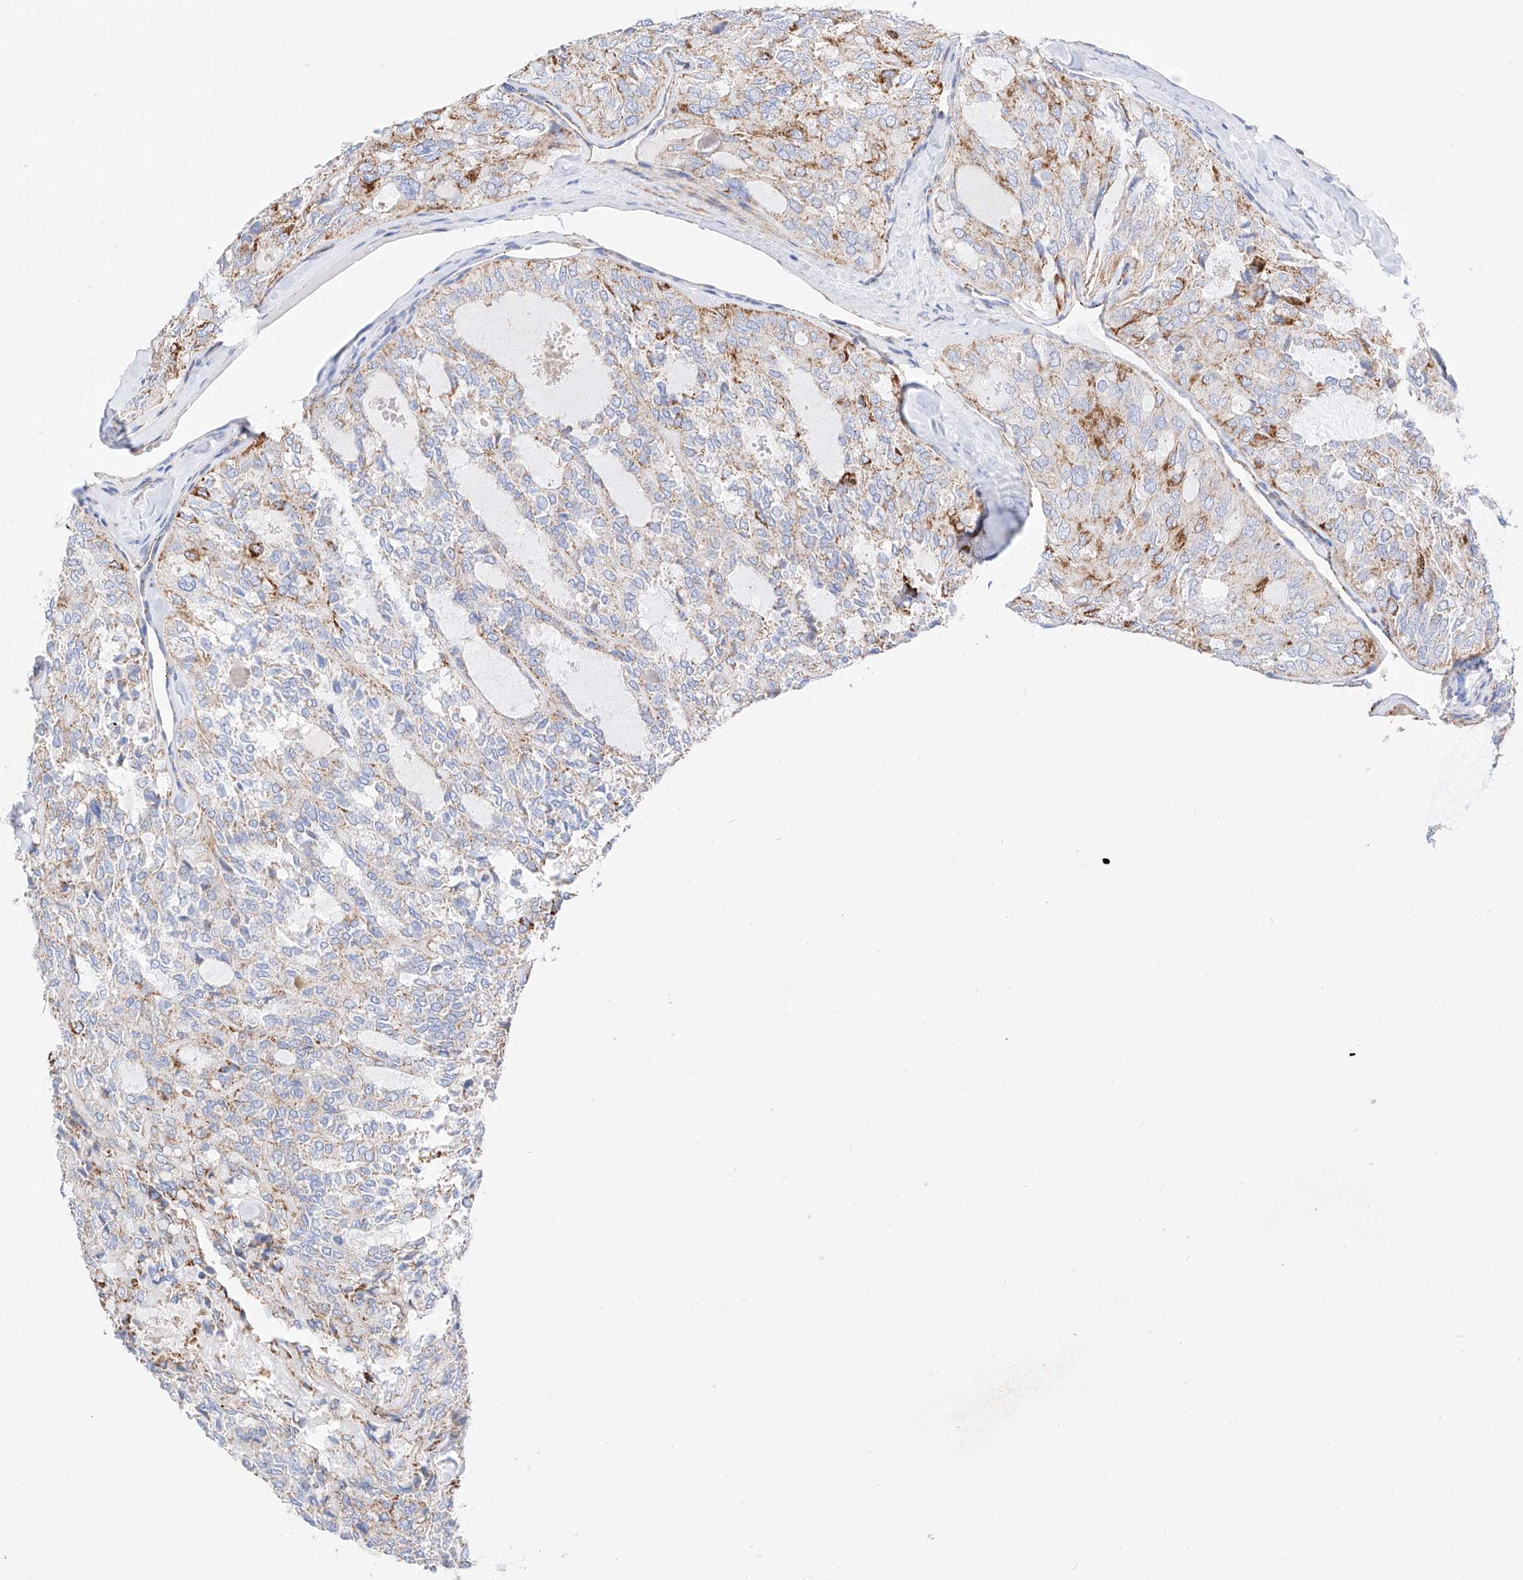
{"staining": {"intensity": "moderate", "quantity": "<25%", "location": "cytoplasmic/membranous"}, "tissue": "thyroid cancer", "cell_type": "Tumor cells", "image_type": "cancer", "snomed": [{"axis": "morphology", "description": "Follicular adenoma carcinoma, NOS"}, {"axis": "topography", "description": "Thyroid gland"}], "caption": "Thyroid cancer (follicular adenoma carcinoma) was stained to show a protein in brown. There is low levels of moderate cytoplasmic/membranous positivity in approximately <25% of tumor cells.", "gene": "C6orf62", "patient": {"sex": "male", "age": 75}}